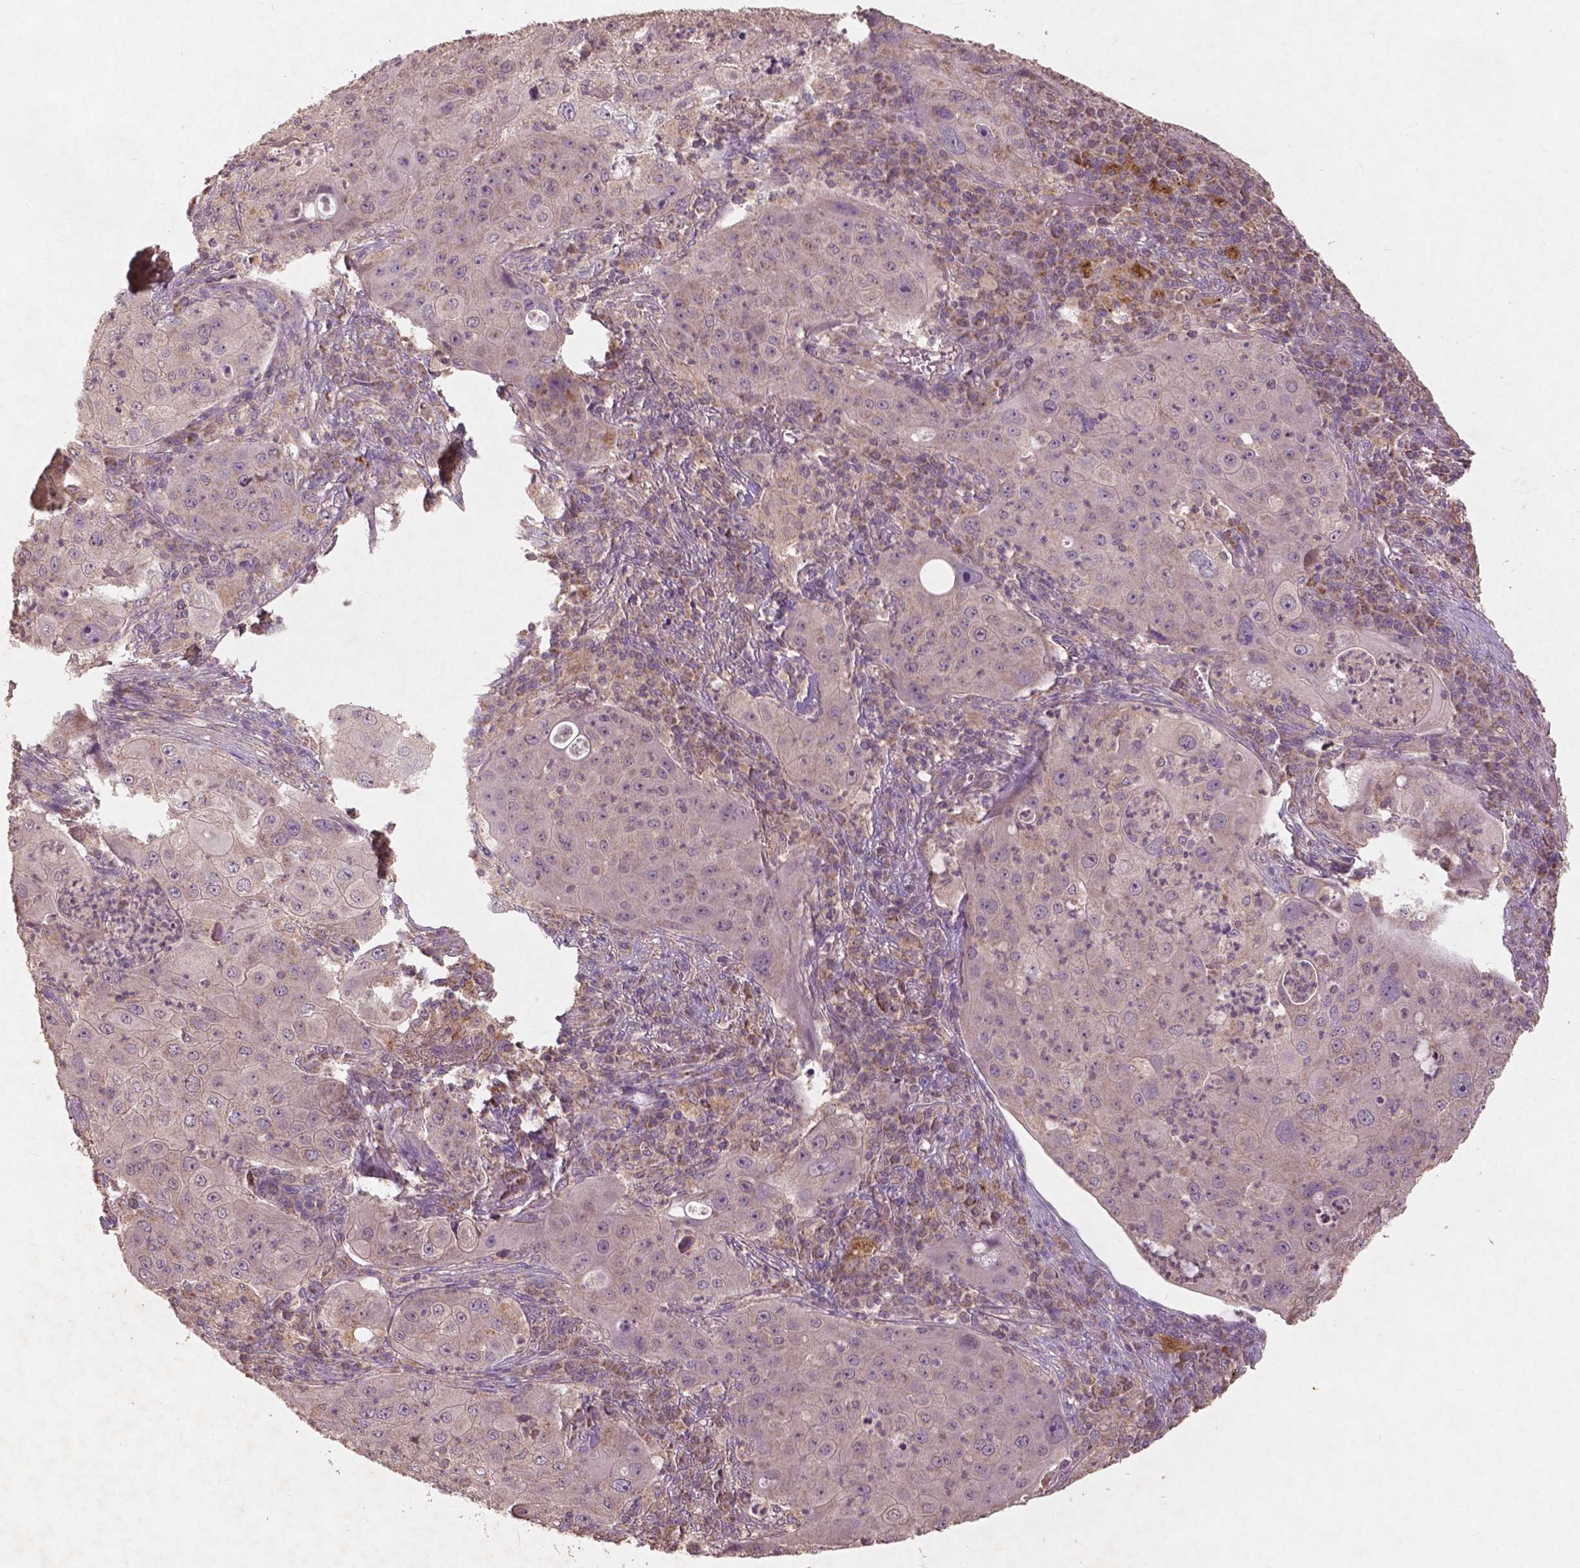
{"staining": {"intensity": "weak", "quantity": ">75%", "location": "cytoplasmic/membranous"}, "tissue": "lung cancer", "cell_type": "Tumor cells", "image_type": "cancer", "snomed": [{"axis": "morphology", "description": "Squamous cell carcinoma, NOS"}, {"axis": "topography", "description": "Lung"}], "caption": "DAB immunohistochemical staining of human lung cancer shows weak cytoplasmic/membranous protein positivity in about >75% of tumor cells.", "gene": "ST6GALNAC5", "patient": {"sex": "female", "age": 59}}